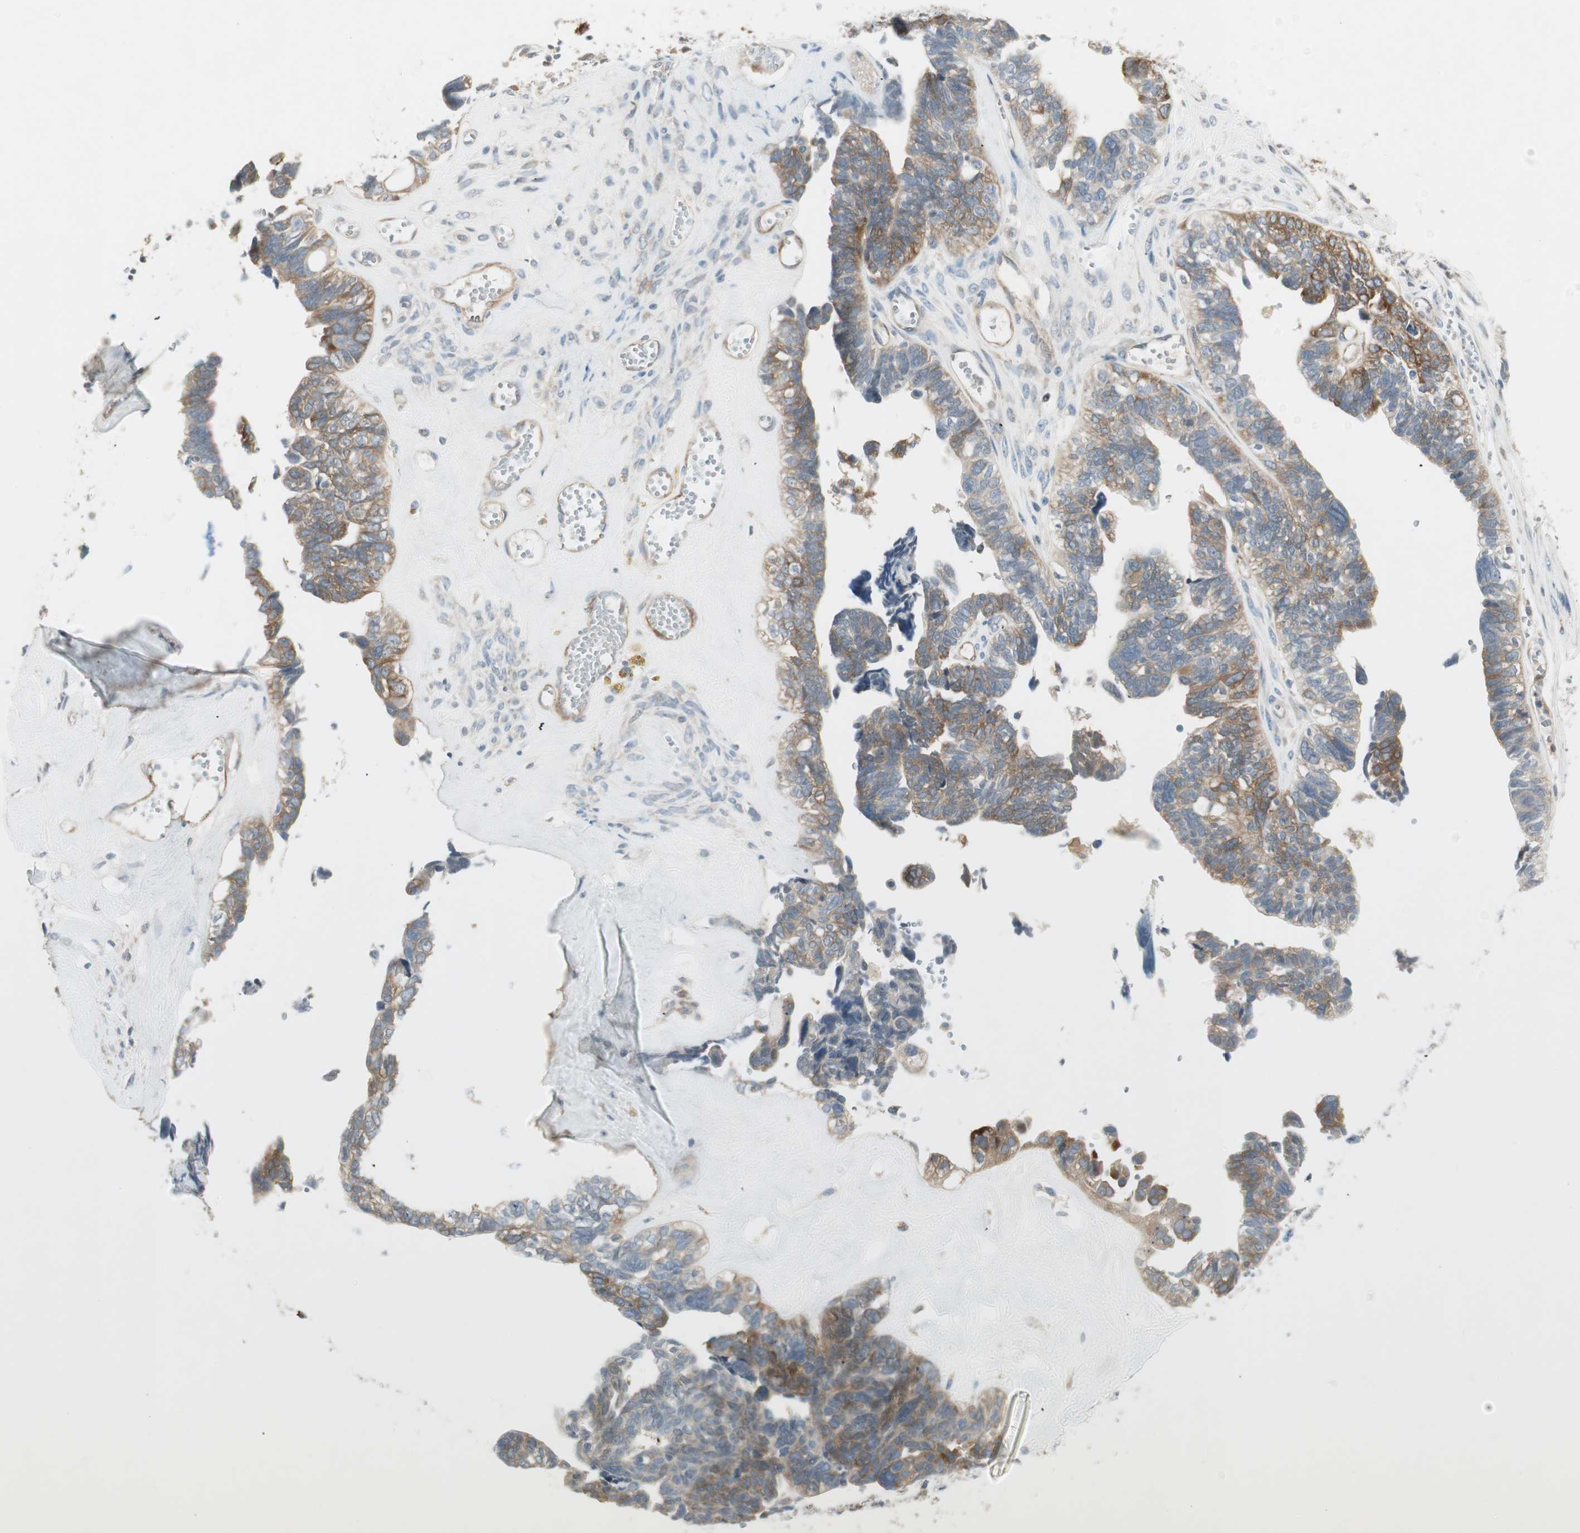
{"staining": {"intensity": "moderate", "quantity": ">75%", "location": "cytoplasmic/membranous"}, "tissue": "ovarian cancer", "cell_type": "Tumor cells", "image_type": "cancer", "snomed": [{"axis": "morphology", "description": "Cystadenocarcinoma, serous, NOS"}, {"axis": "topography", "description": "Ovary"}], "caption": "About >75% of tumor cells in serous cystadenocarcinoma (ovarian) show moderate cytoplasmic/membranous protein staining as visualized by brown immunohistochemical staining.", "gene": "STON1-GTF2A1L", "patient": {"sex": "female", "age": 79}}